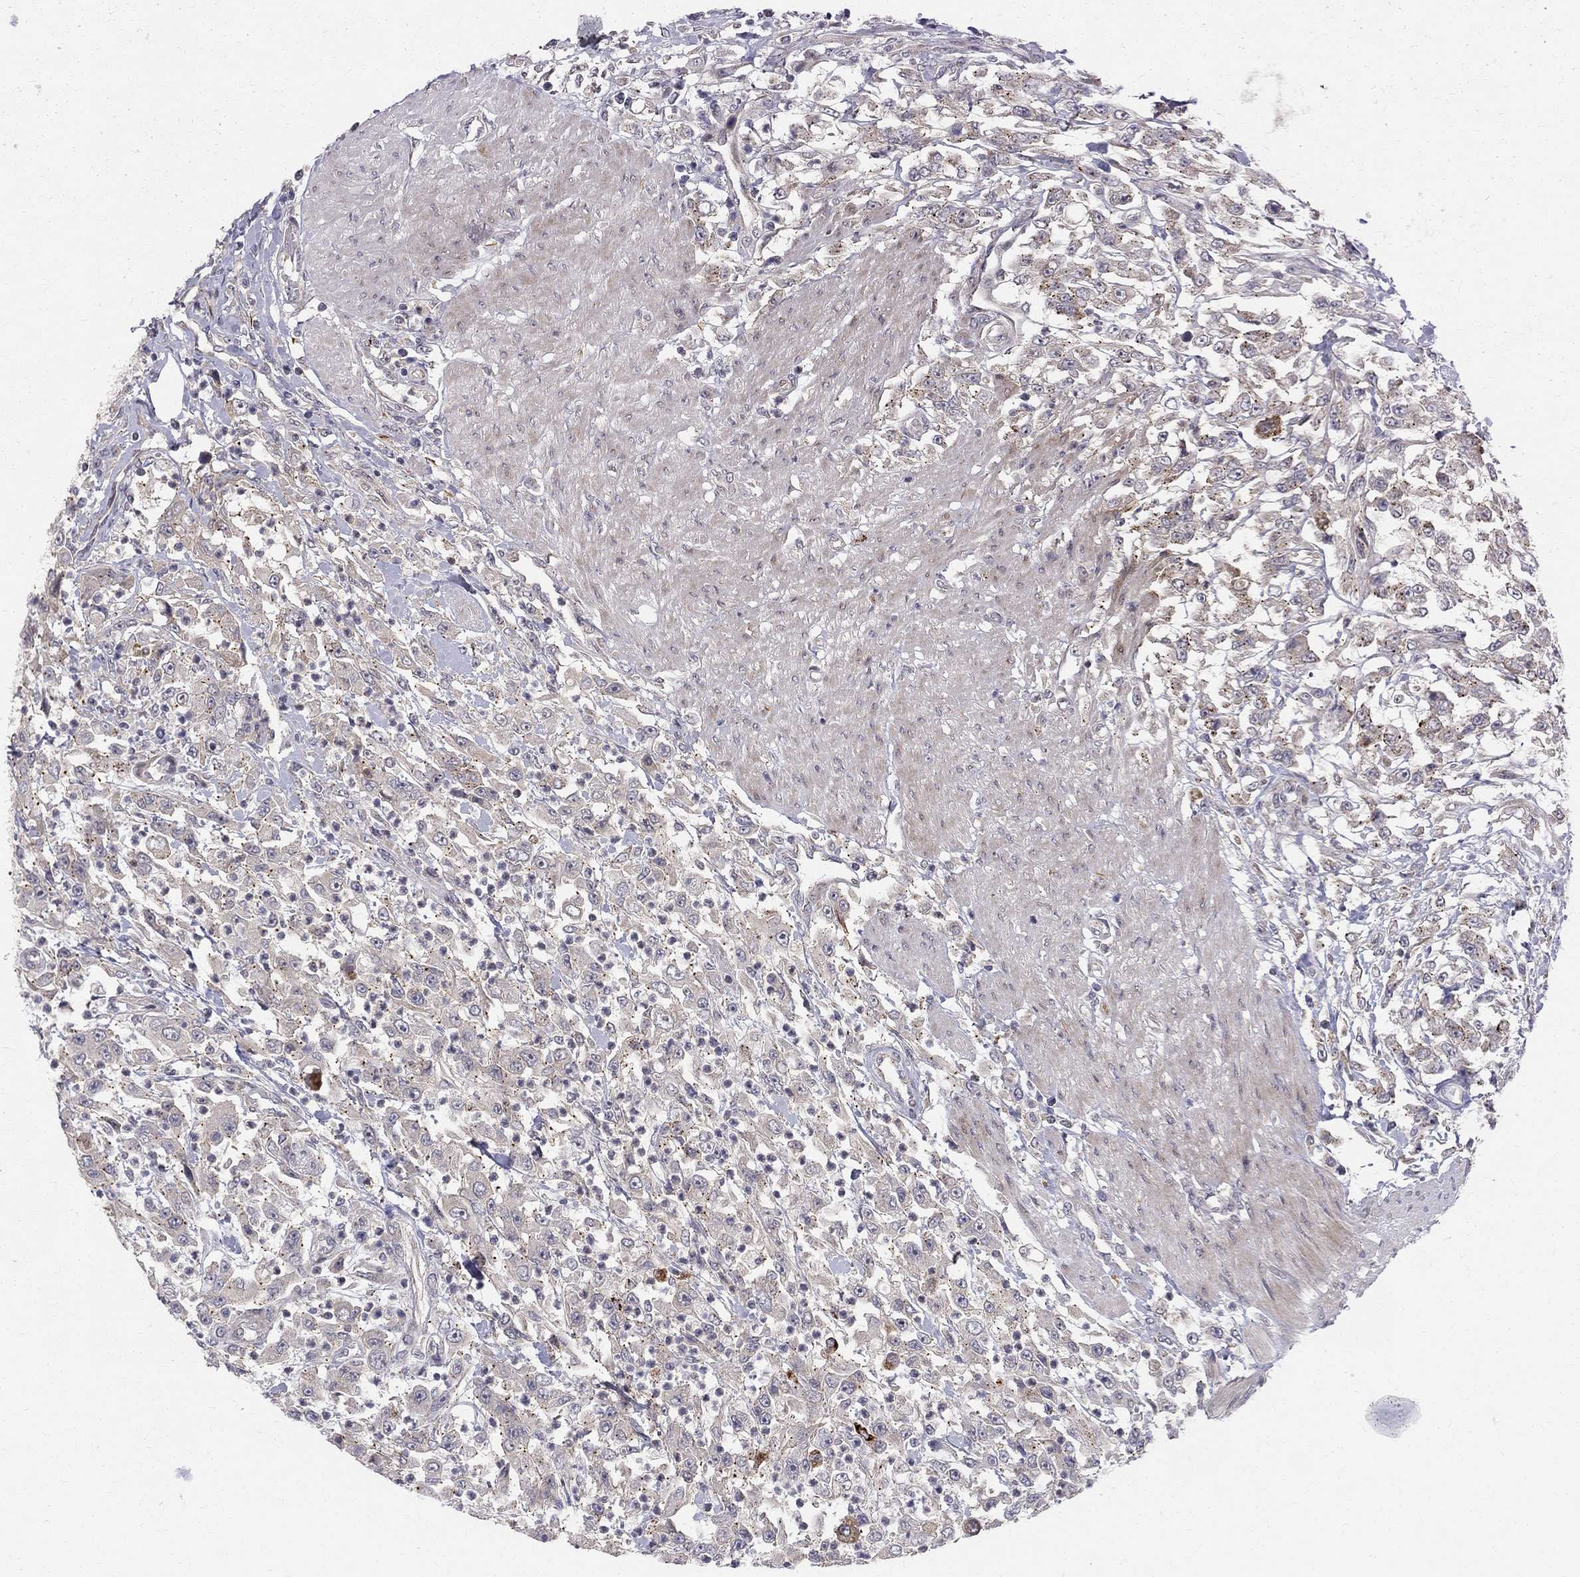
{"staining": {"intensity": "negative", "quantity": "none", "location": "none"}, "tissue": "urothelial cancer", "cell_type": "Tumor cells", "image_type": "cancer", "snomed": [{"axis": "morphology", "description": "Urothelial carcinoma, High grade"}, {"axis": "topography", "description": "Urinary bladder"}], "caption": "Immunohistochemistry (IHC) photomicrograph of human urothelial carcinoma (high-grade) stained for a protein (brown), which reveals no expression in tumor cells.", "gene": "WDR19", "patient": {"sex": "male", "age": 46}}